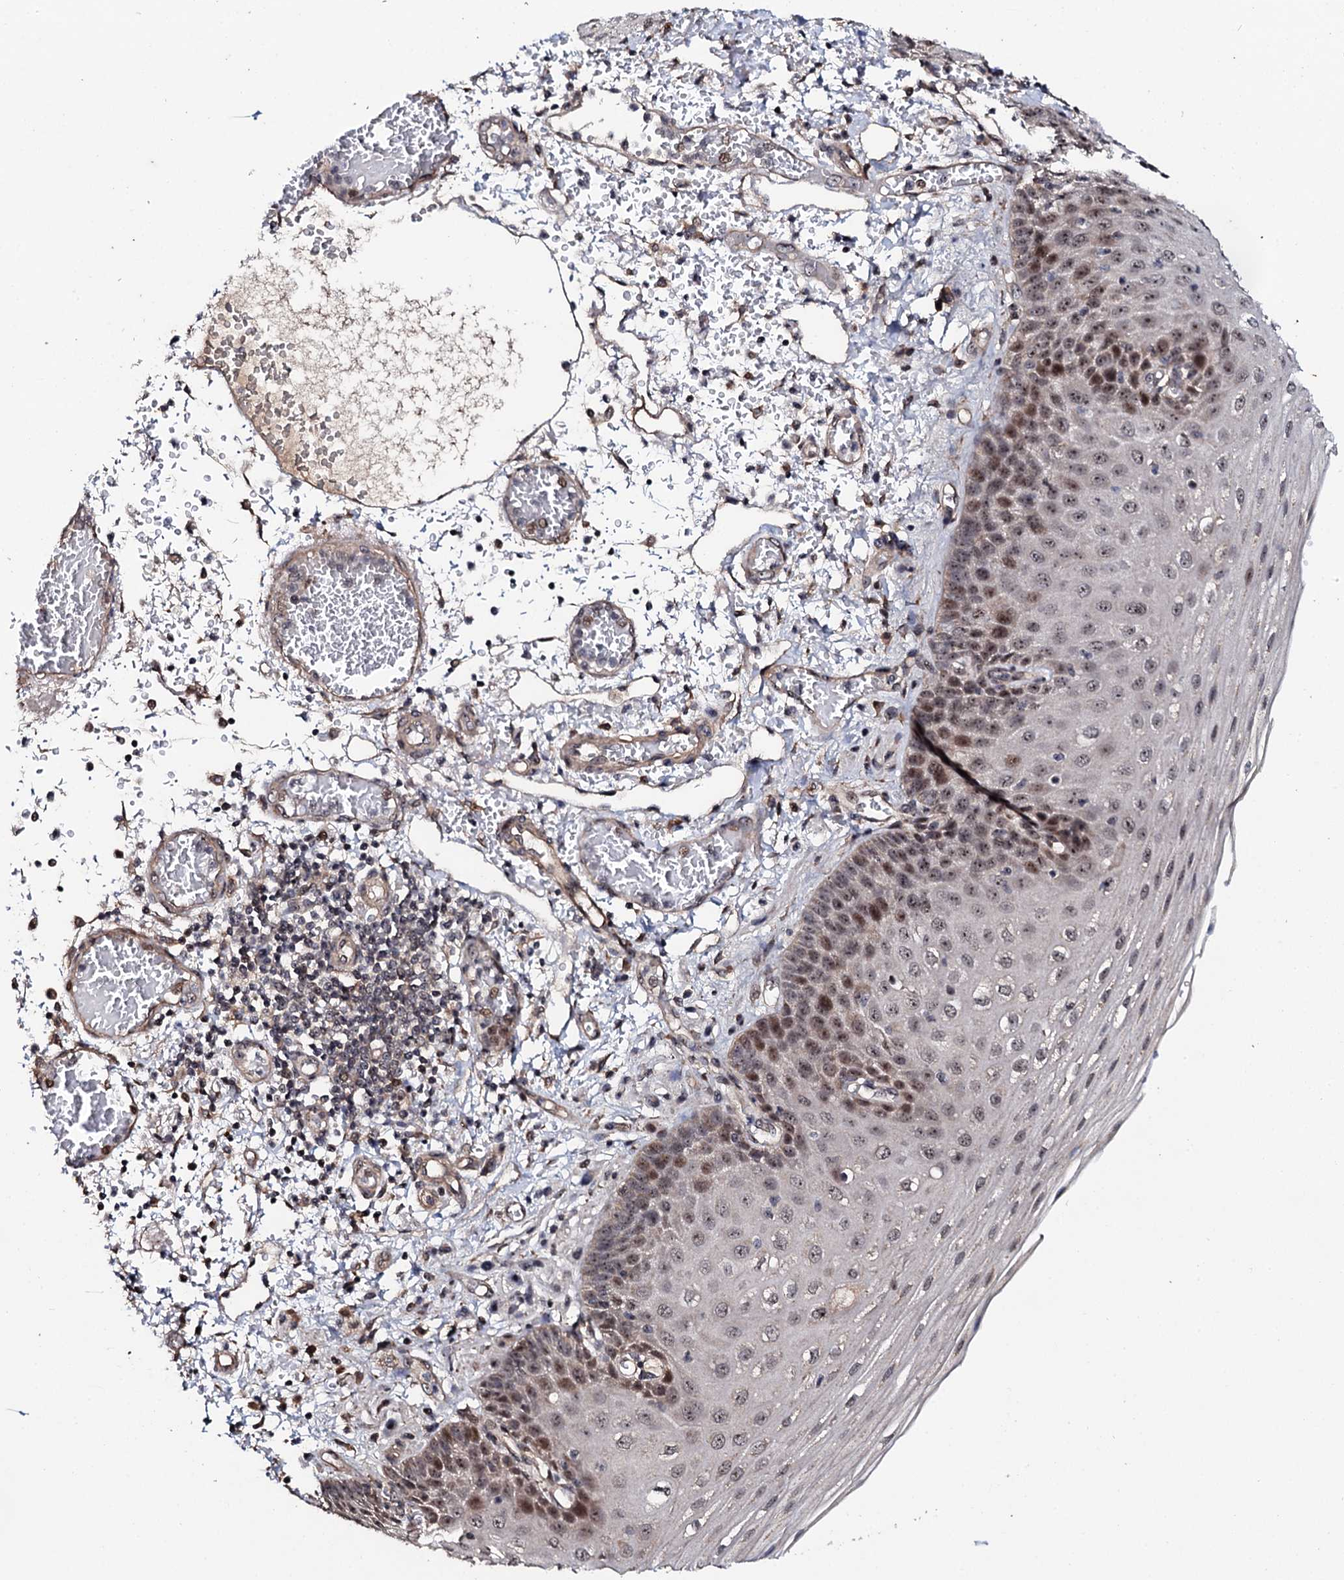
{"staining": {"intensity": "moderate", "quantity": "25%-75%", "location": "nuclear"}, "tissue": "esophagus", "cell_type": "Squamous epithelial cells", "image_type": "normal", "snomed": [{"axis": "morphology", "description": "Normal tissue, NOS"}, {"axis": "topography", "description": "Esophagus"}], "caption": "Immunohistochemistry (IHC) of unremarkable esophagus demonstrates medium levels of moderate nuclear expression in approximately 25%-75% of squamous epithelial cells.", "gene": "FAM111A", "patient": {"sex": "male", "age": 81}}